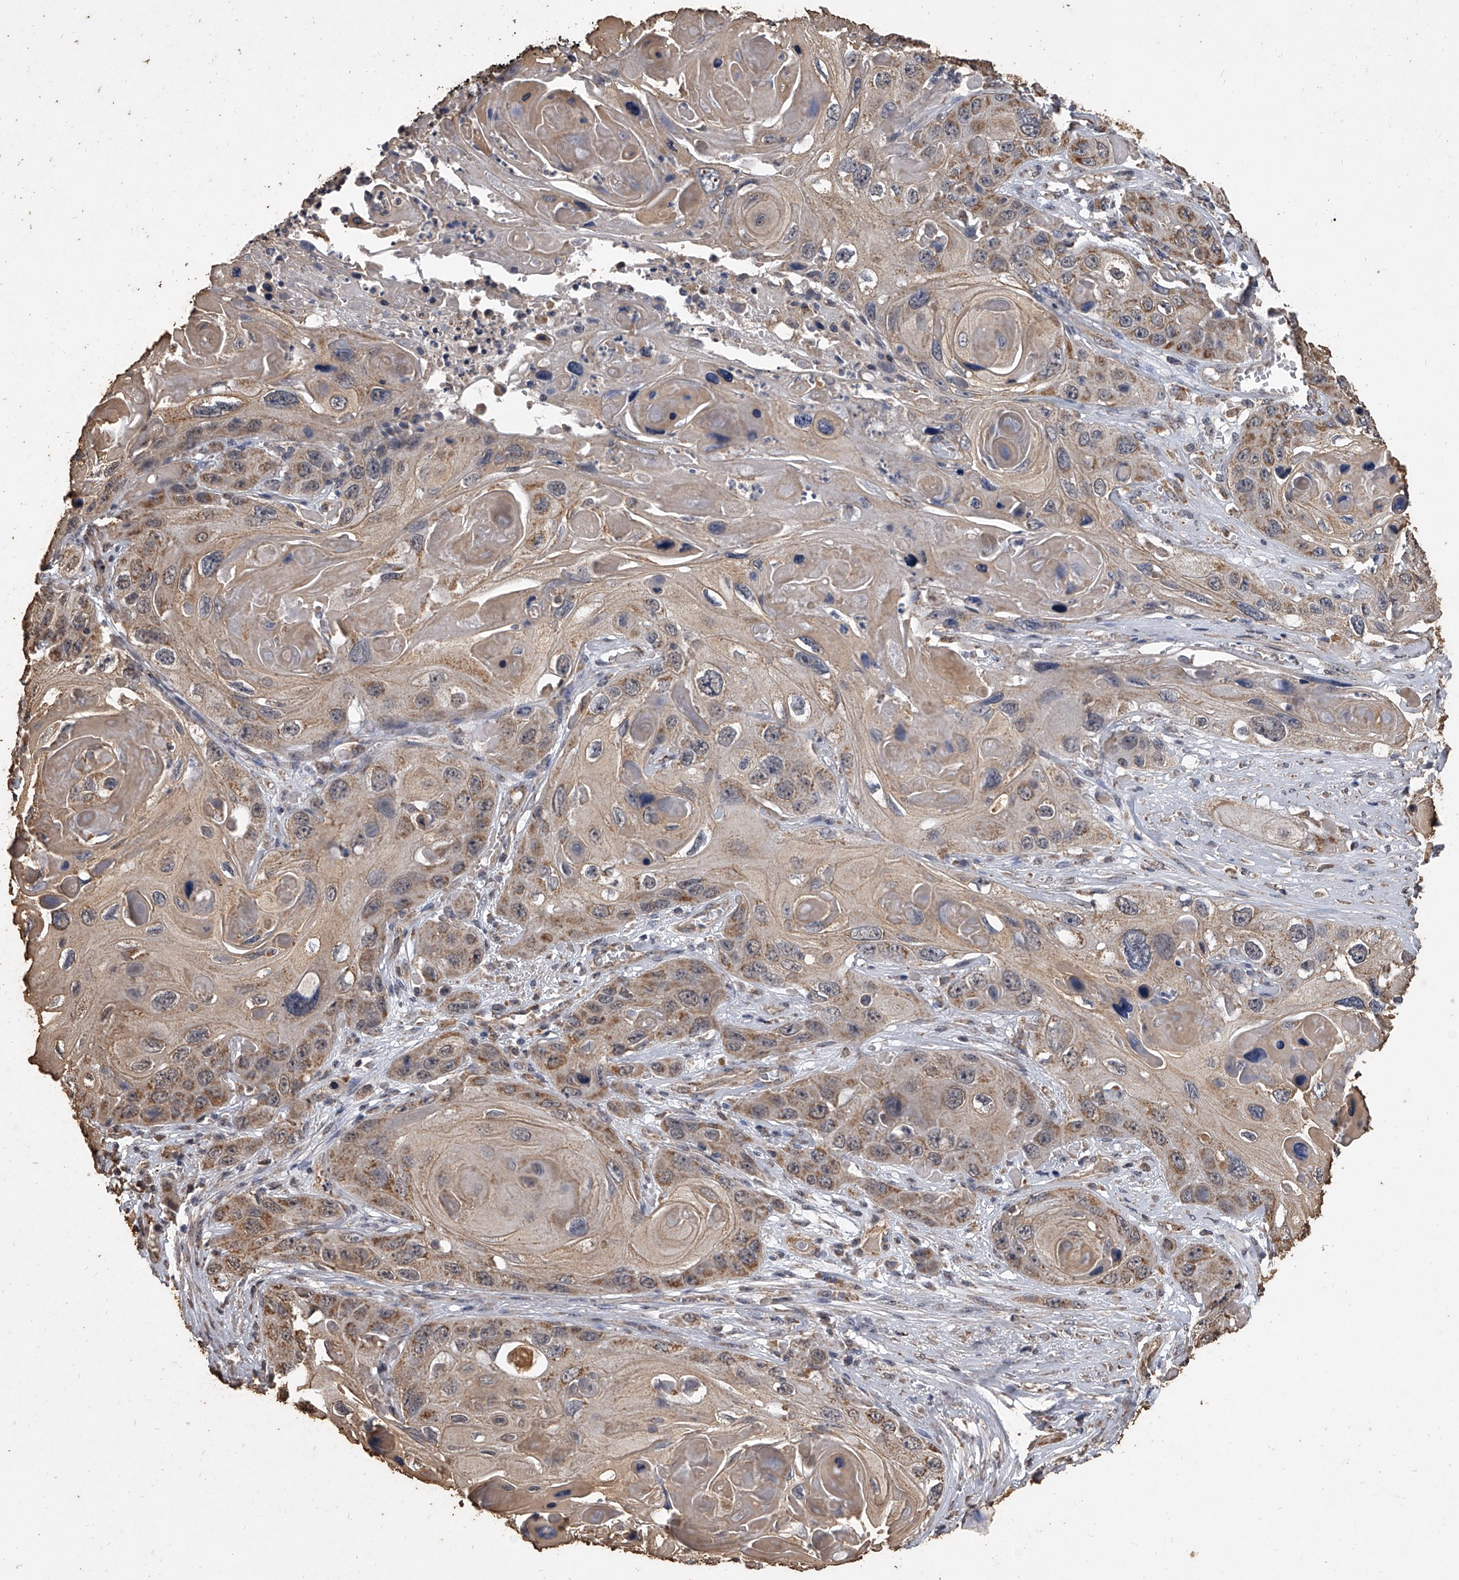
{"staining": {"intensity": "moderate", "quantity": ">75%", "location": "cytoplasmic/membranous,nuclear"}, "tissue": "skin cancer", "cell_type": "Tumor cells", "image_type": "cancer", "snomed": [{"axis": "morphology", "description": "Squamous cell carcinoma, NOS"}, {"axis": "topography", "description": "Skin"}], "caption": "IHC staining of skin cancer (squamous cell carcinoma), which displays medium levels of moderate cytoplasmic/membranous and nuclear positivity in approximately >75% of tumor cells indicating moderate cytoplasmic/membranous and nuclear protein expression. The staining was performed using DAB (3,3'-diaminobenzidine) (brown) for protein detection and nuclei were counterstained in hematoxylin (blue).", "gene": "MRPL28", "patient": {"sex": "male", "age": 55}}